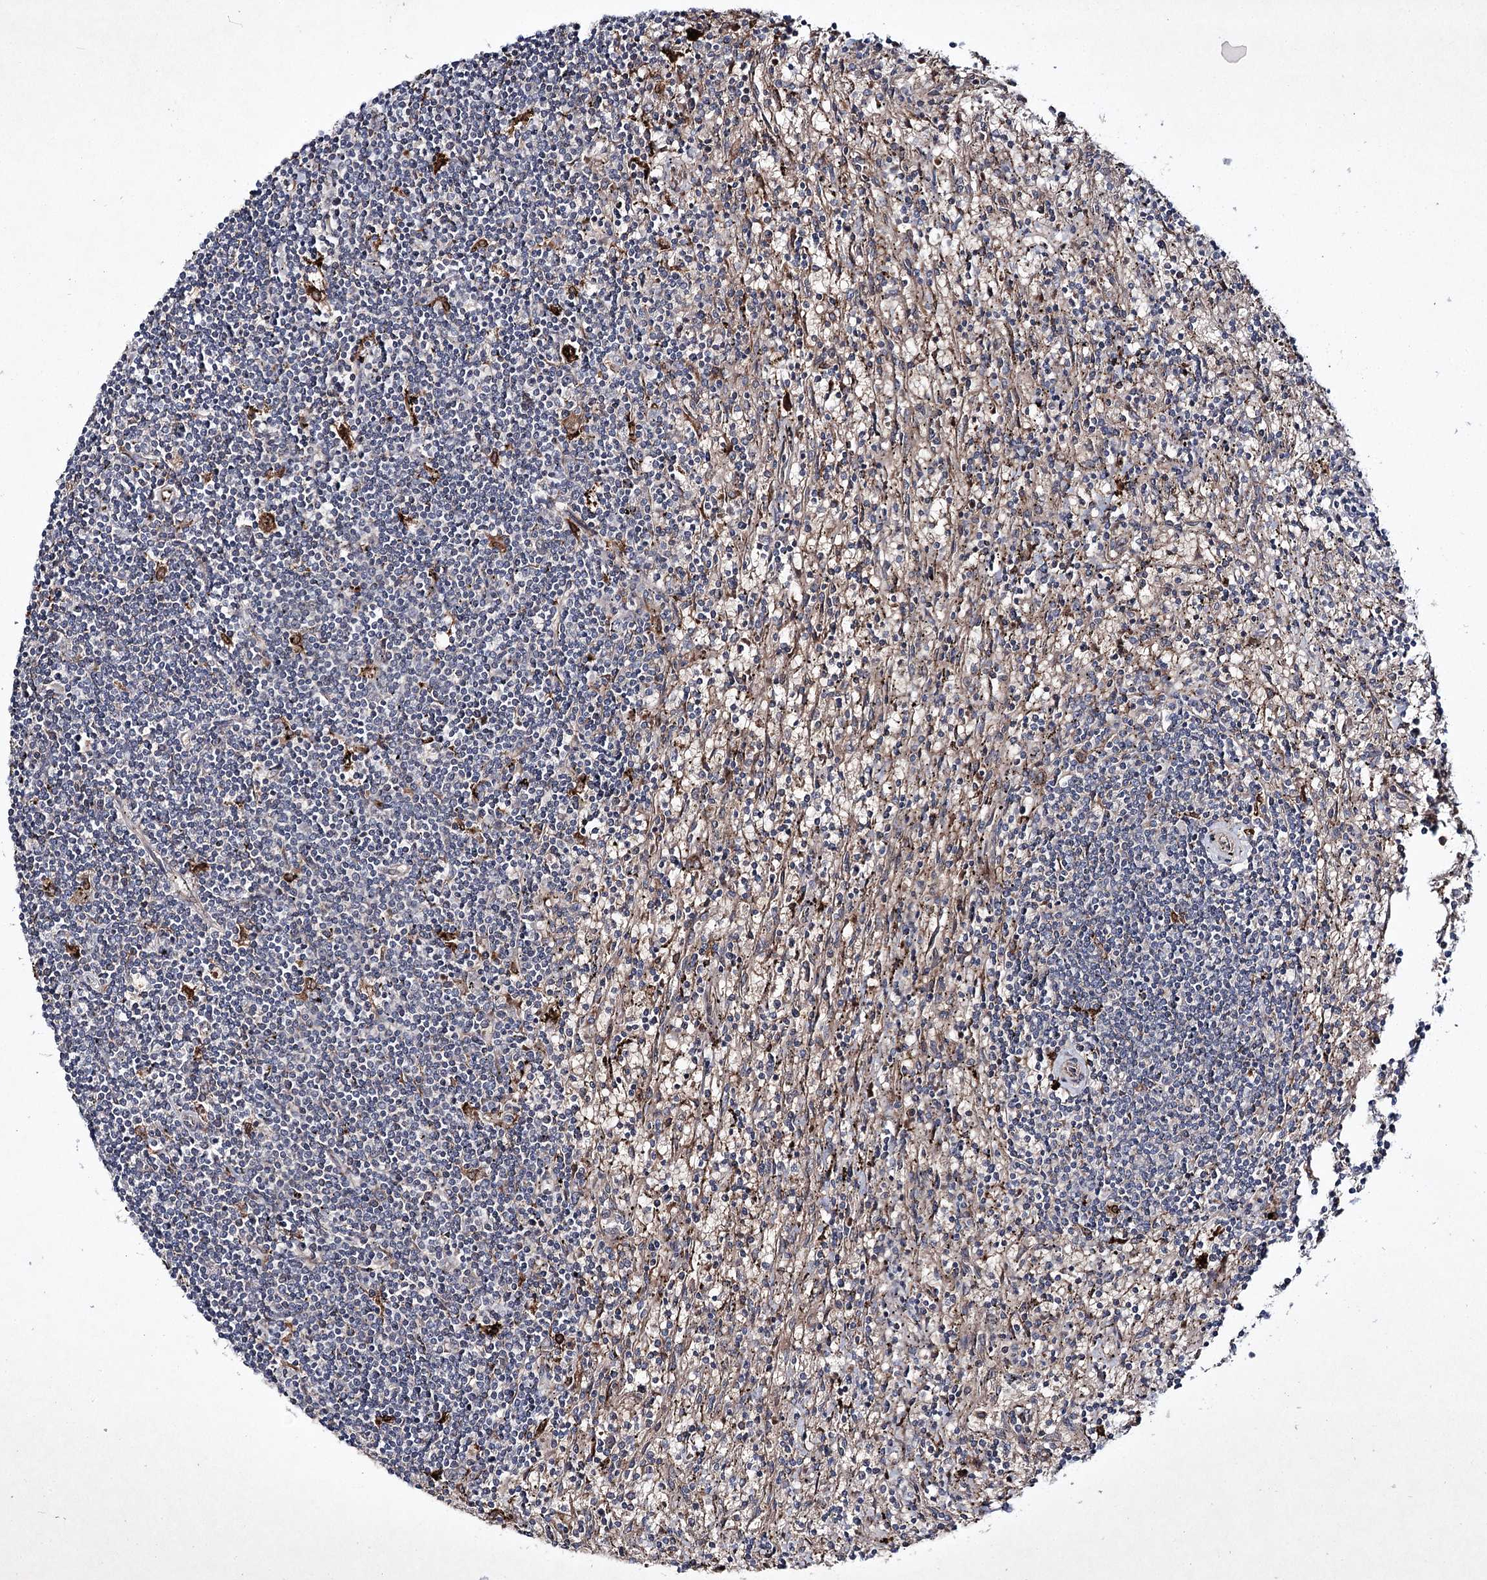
{"staining": {"intensity": "negative", "quantity": "none", "location": "none"}, "tissue": "lymphoma", "cell_type": "Tumor cells", "image_type": "cancer", "snomed": [{"axis": "morphology", "description": "Malignant lymphoma, non-Hodgkin's type, Low grade"}, {"axis": "topography", "description": "Spleen"}], "caption": "The histopathology image displays no significant expression in tumor cells of lymphoma.", "gene": "ALG9", "patient": {"sex": "male", "age": 76}}